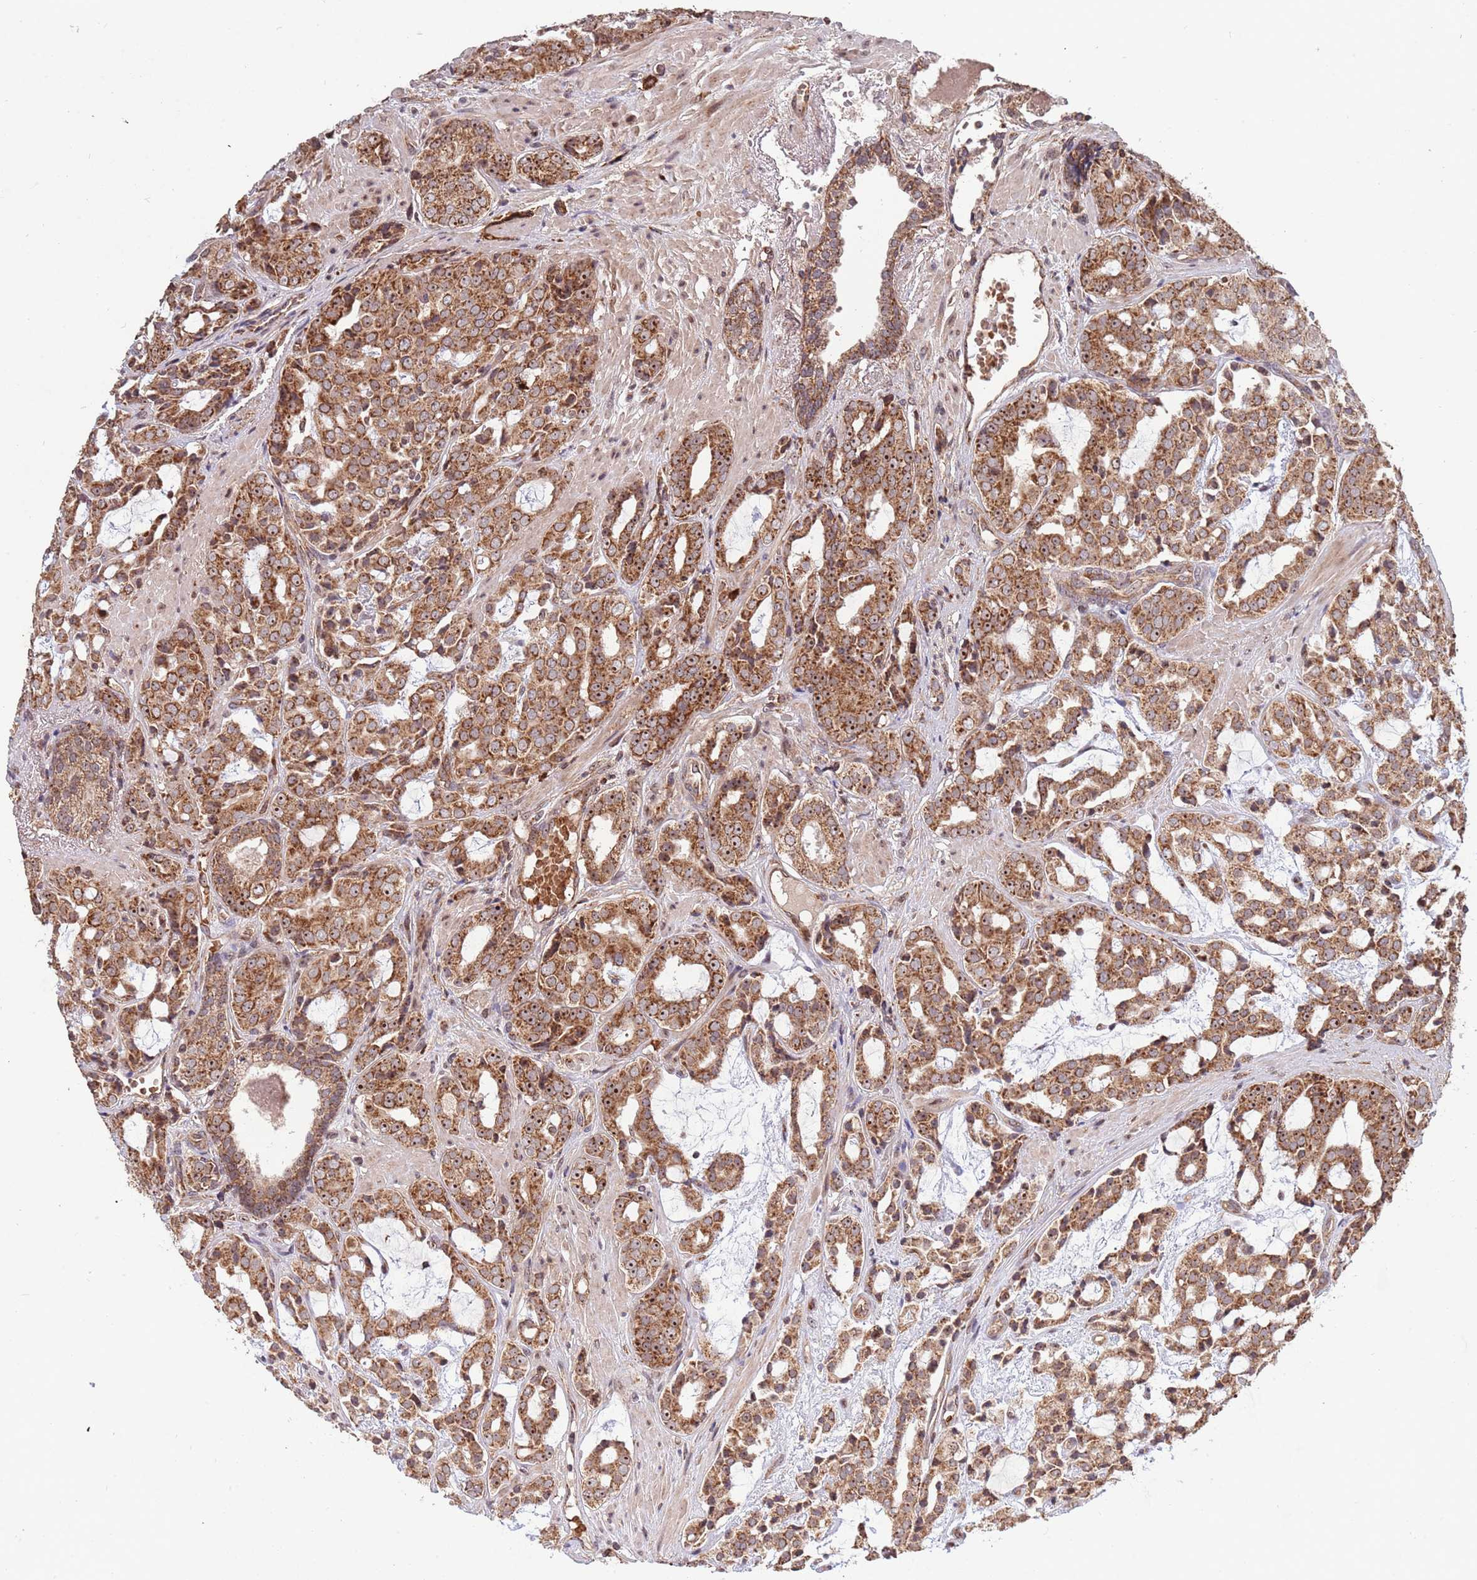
{"staining": {"intensity": "strong", "quantity": "25%-75%", "location": "cytoplasmic/membranous"}, "tissue": "prostate cancer", "cell_type": "Tumor cells", "image_type": "cancer", "snomed": [{"axis": "morphology", "description": "Adenocarcinoma, High grade"}, {"axis": "topography", "description": "Prostate"}], "caption": "A histopathology image of human high-grade adenocarcinoma (prostate) stained for a protein demonstrates strong cytoplasmic/membranous brown staining in tumor cells.", "gene": "DCHS1", "patient": {"sex": "male", "age": 71}}